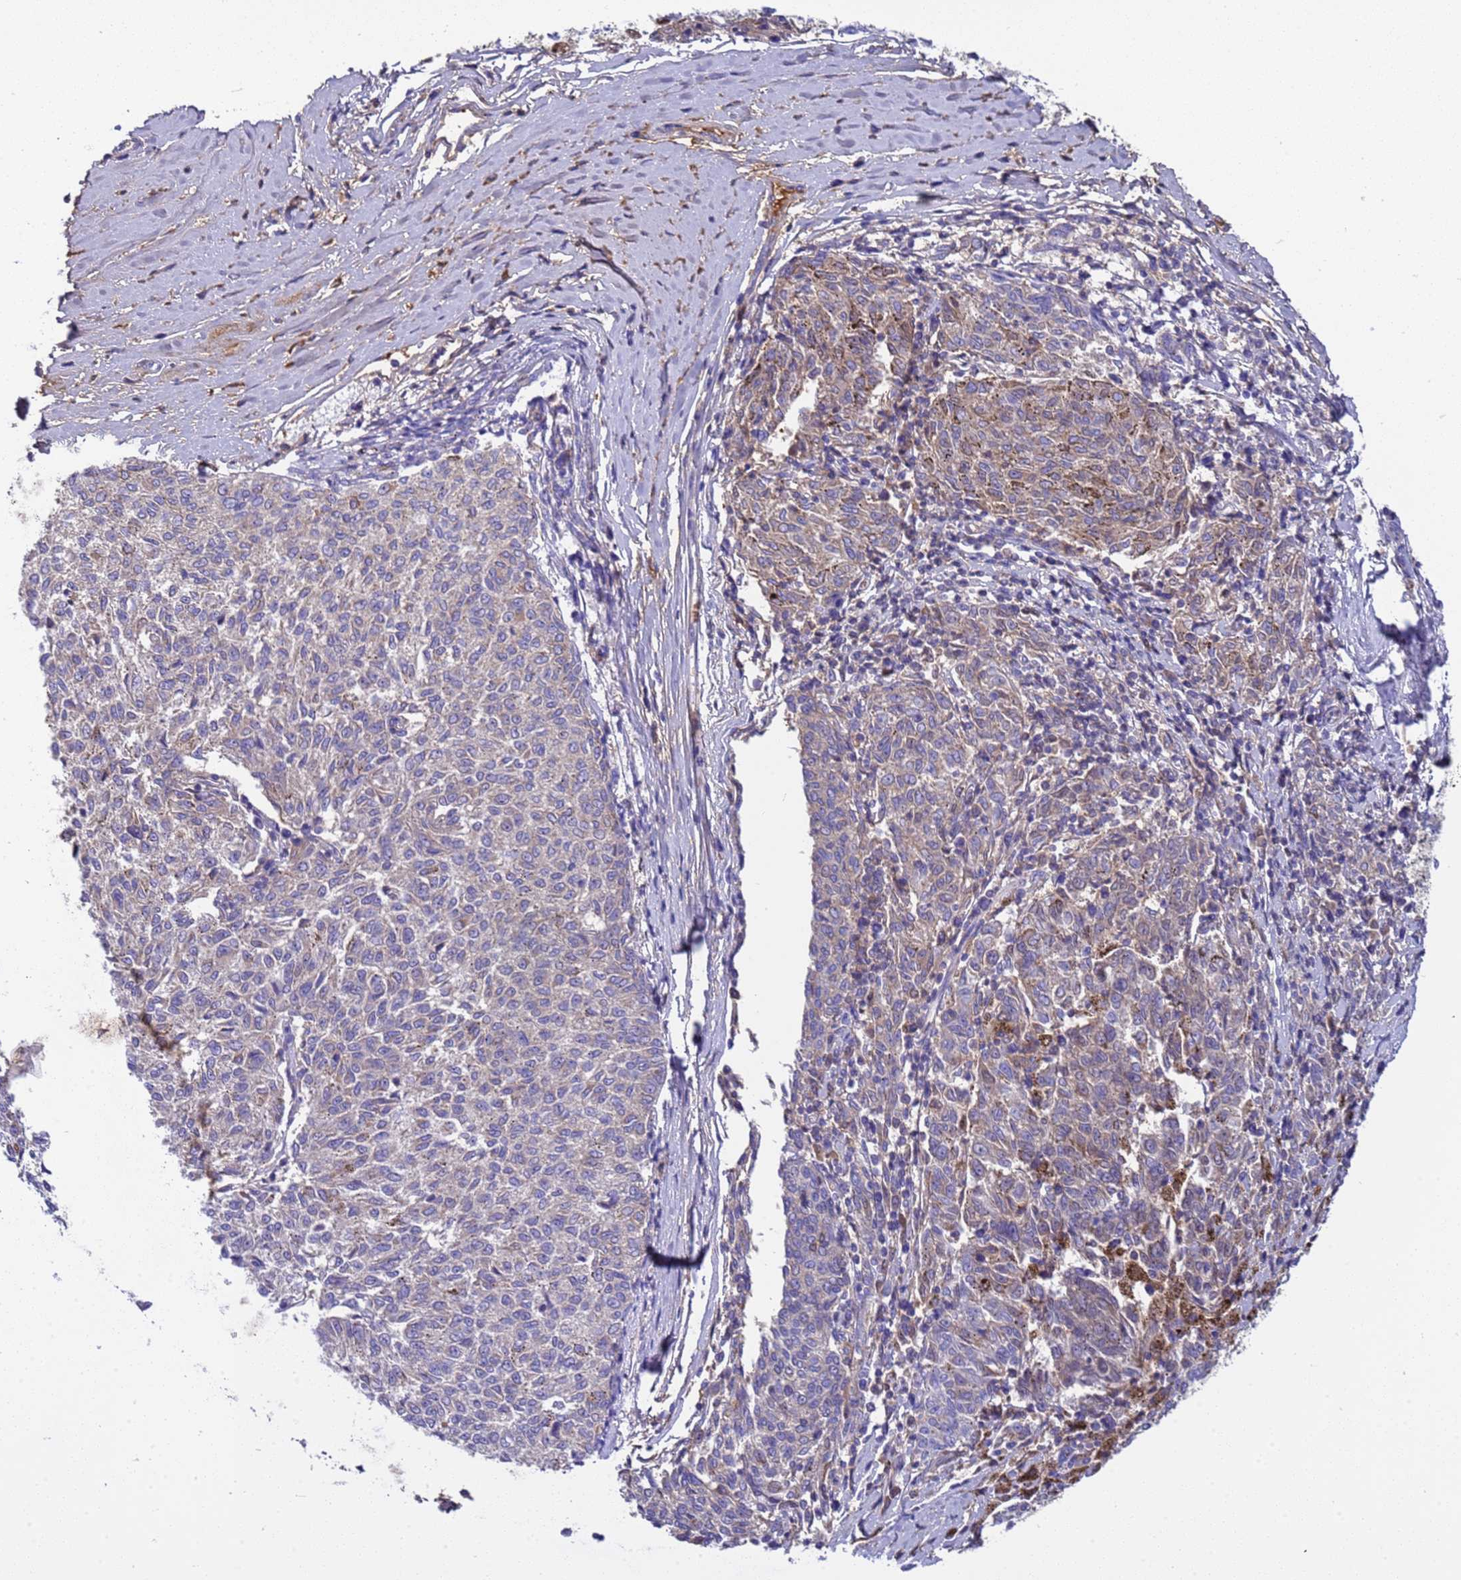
{"staining": {"intensity": "weak", "quantity": "<25%", "location": "cytoplasmic/membranous"}, "tissue": "melanoma", "cell_type": "Tumor cells", "image_type": "cancer", "snomed": [{"axis": "morphology", "description": "Malignant melanoma, NOS"}, {"axis": "topography", "description": "Skin"}], "caption": "Tumor cells are negative for brown protein staining in melanoma.", "gene": "H1-7", "patient": {"sex": "female", "age": 72}}